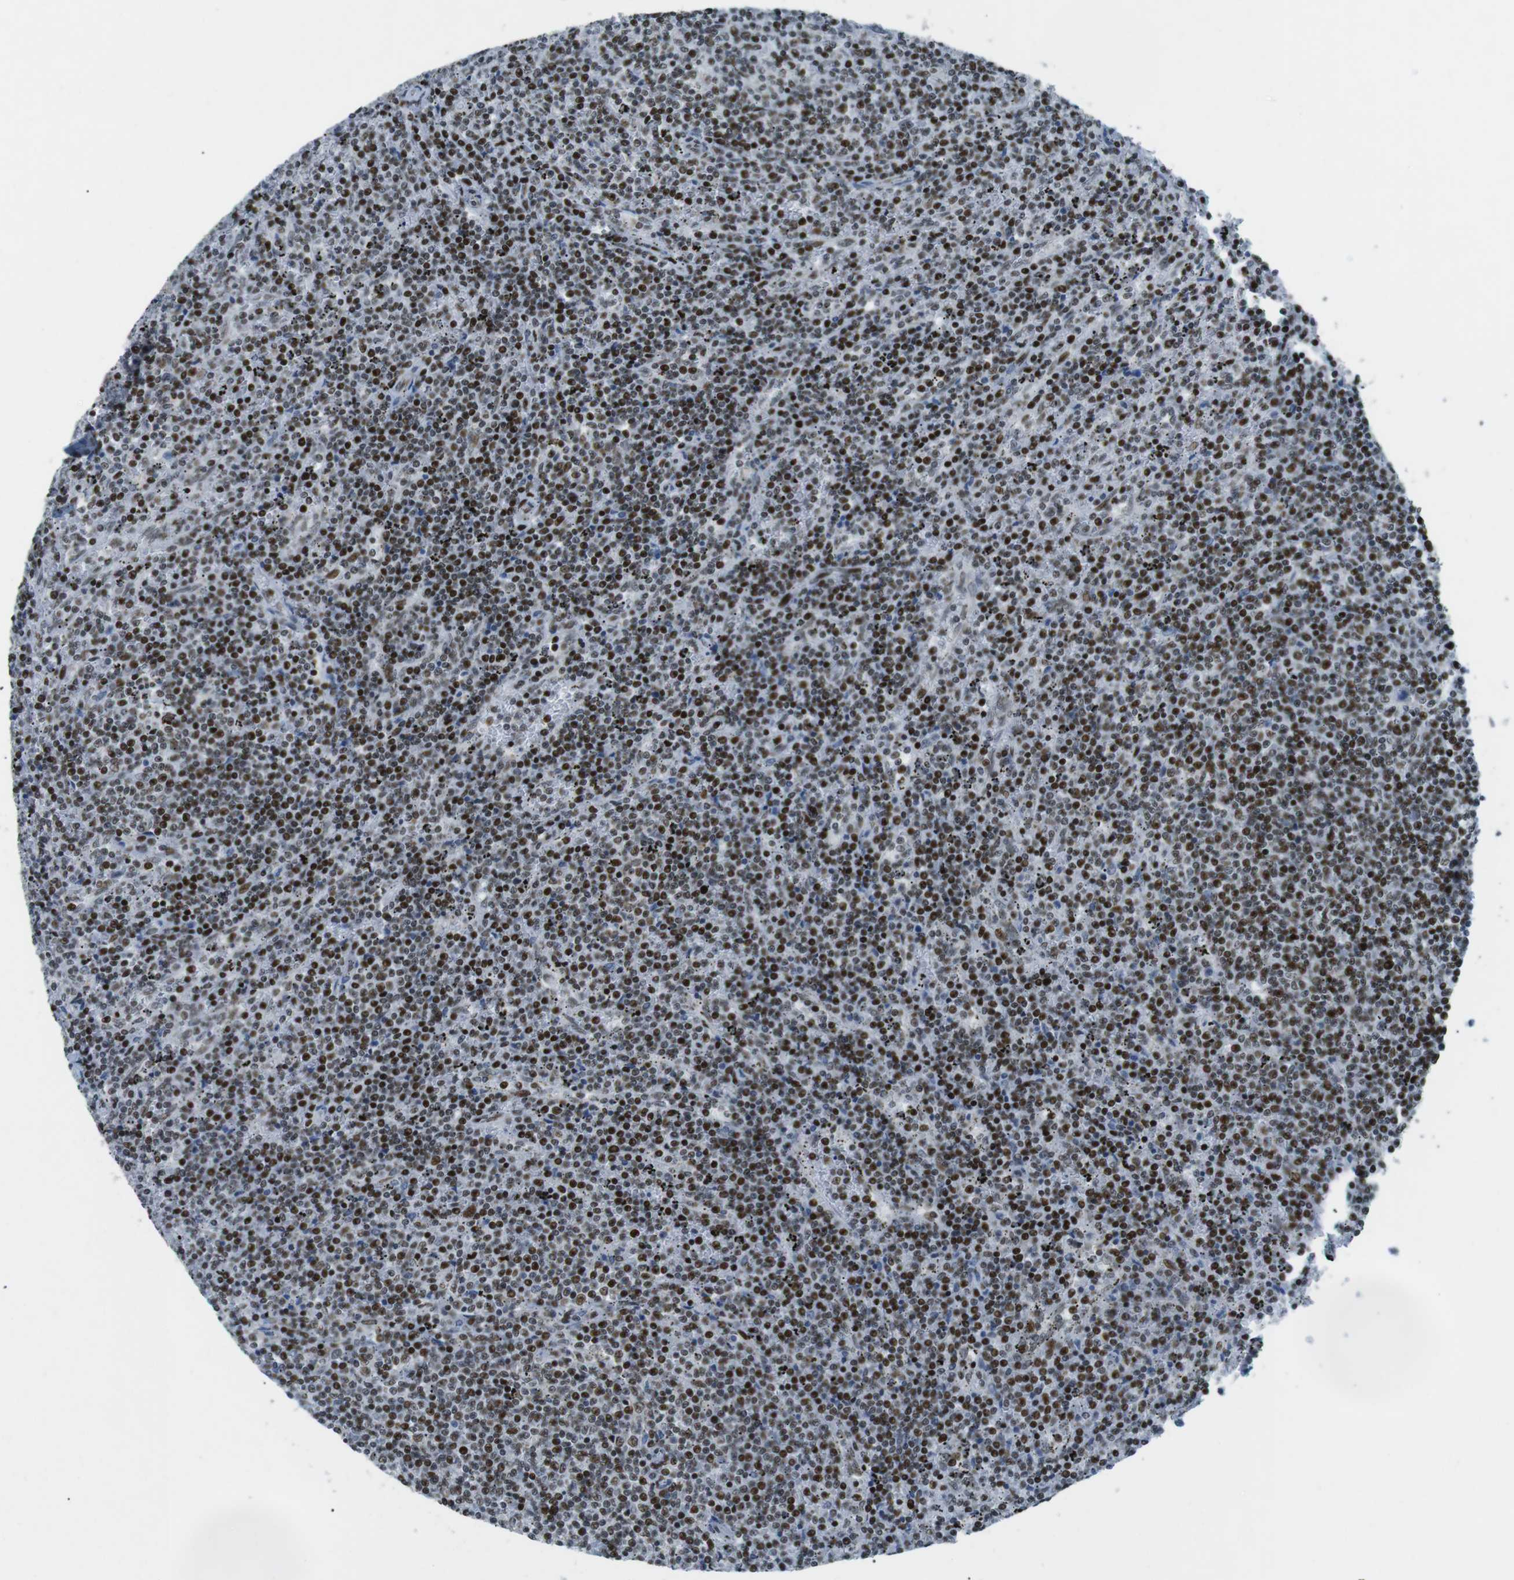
{"staining": {"intensity": "strong", "quantity": ">75%", "location": "nuclear"}, "tissue": "lymphoma", "cell_type": "Tumor cells", "image_type": "cancer", "snomed": [{"axis": "morphology", "description": "Malignant lymphoma, non-Hodgkin's type, Low grade"}, {"axis": "topography", "description": "Spleen"}], "caption": "Lymphoma stained for a protein displays strong nuclear positivity in tumor cells. Immunohistochemistry stains the protein of interest in brown and the nuclei are stained blue.", "gene": "ARID1A", "patient": {"sex": "female", "age": 50}}